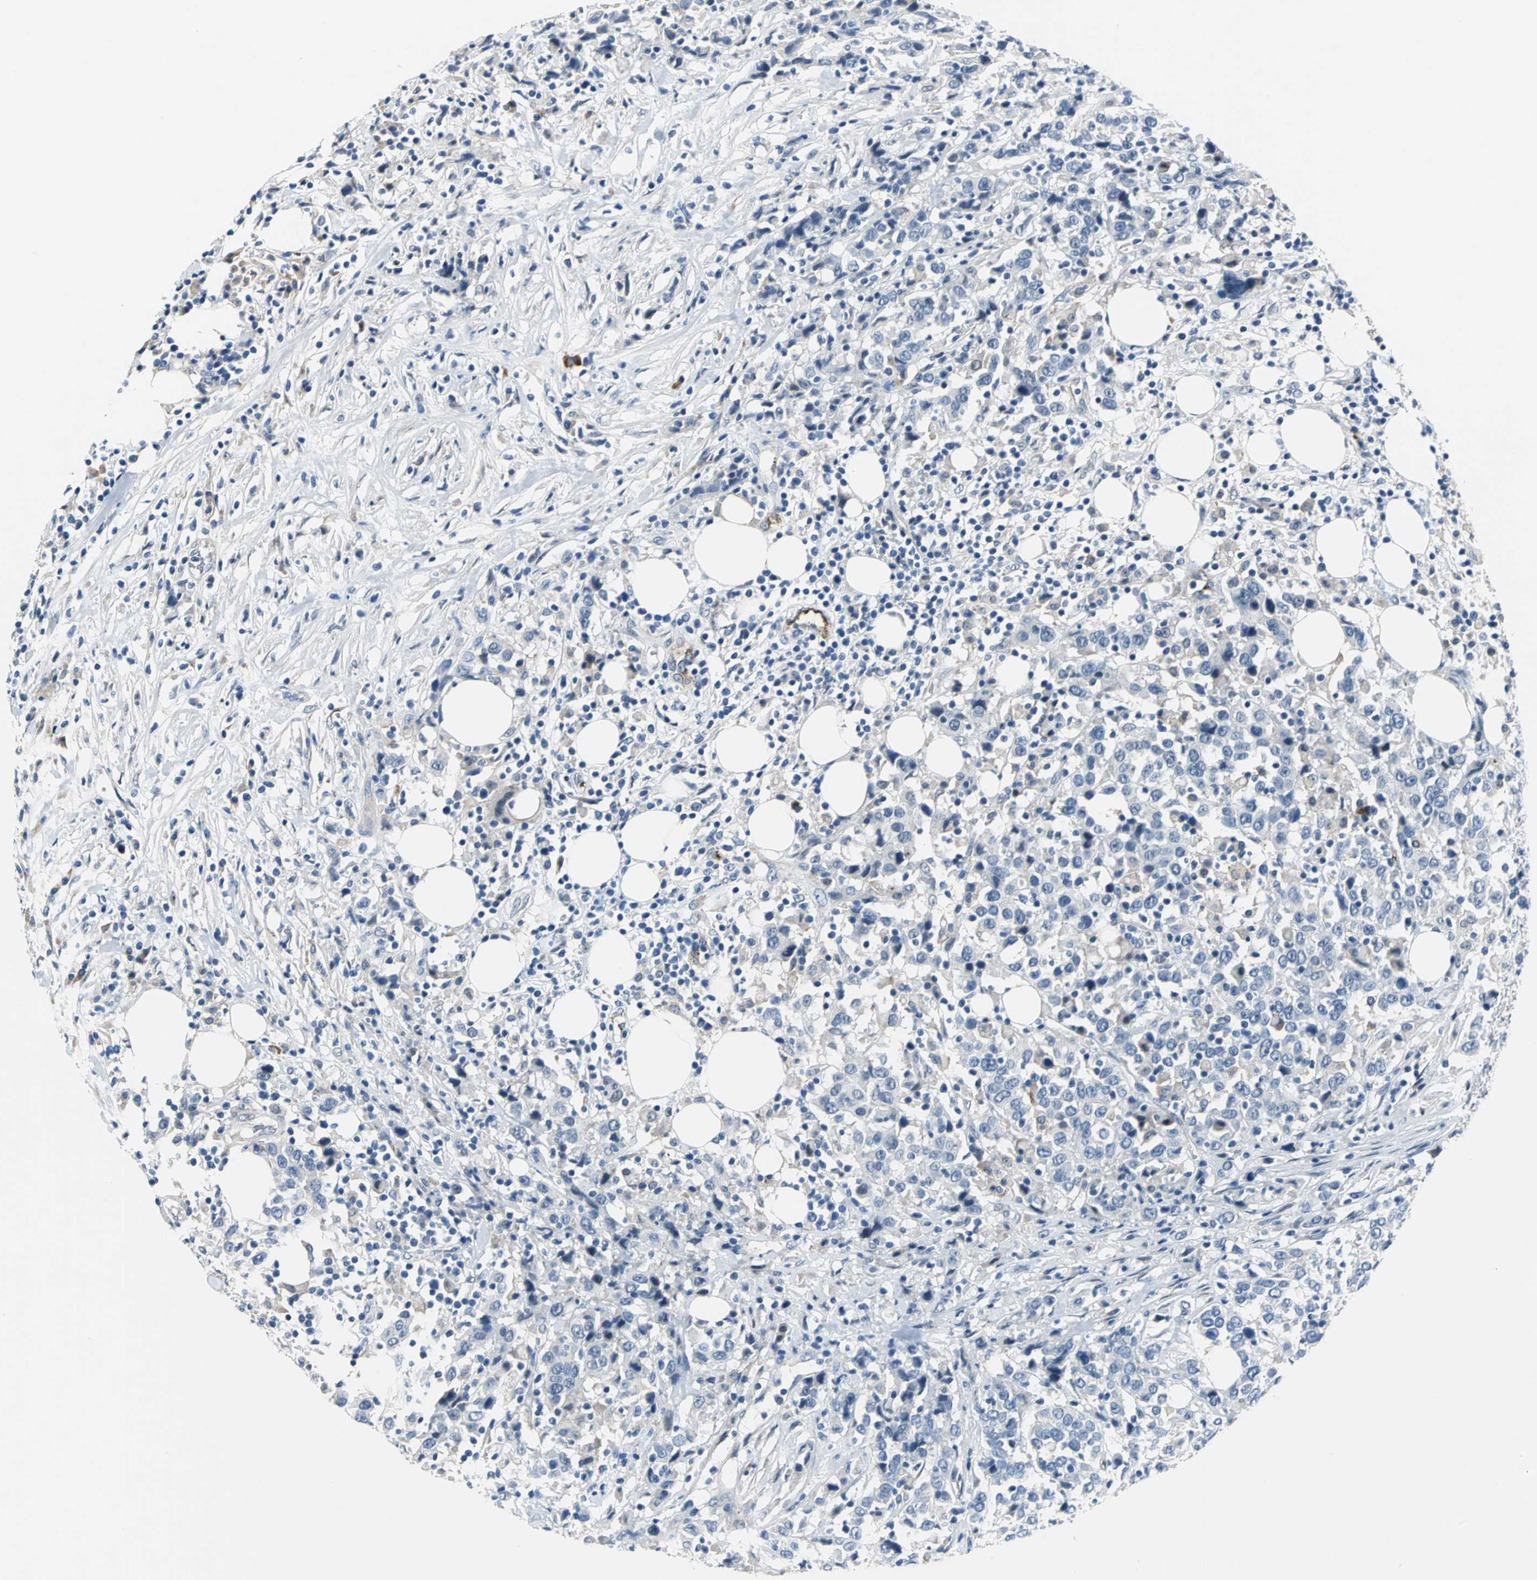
{"staining": {"intensity": "negative", "quantity": "none", "location": "none"}, "tissue": "urothelial cancer", "cell_type": "Tumor cells", "image_type": "cancer", "snomed": [{"axis": "morphology", "description": "Urothelial carcinoma, High grade"}, {"axis": "topography", "description": "Urinary bladder"}], "caption": "This is an immunohistochemistry histopathology image of urothelial carcinoma (high-grade). There is no staining in tumor cells.", "gene": "SELP", "patient": {"sex": "male", "age": 61}}